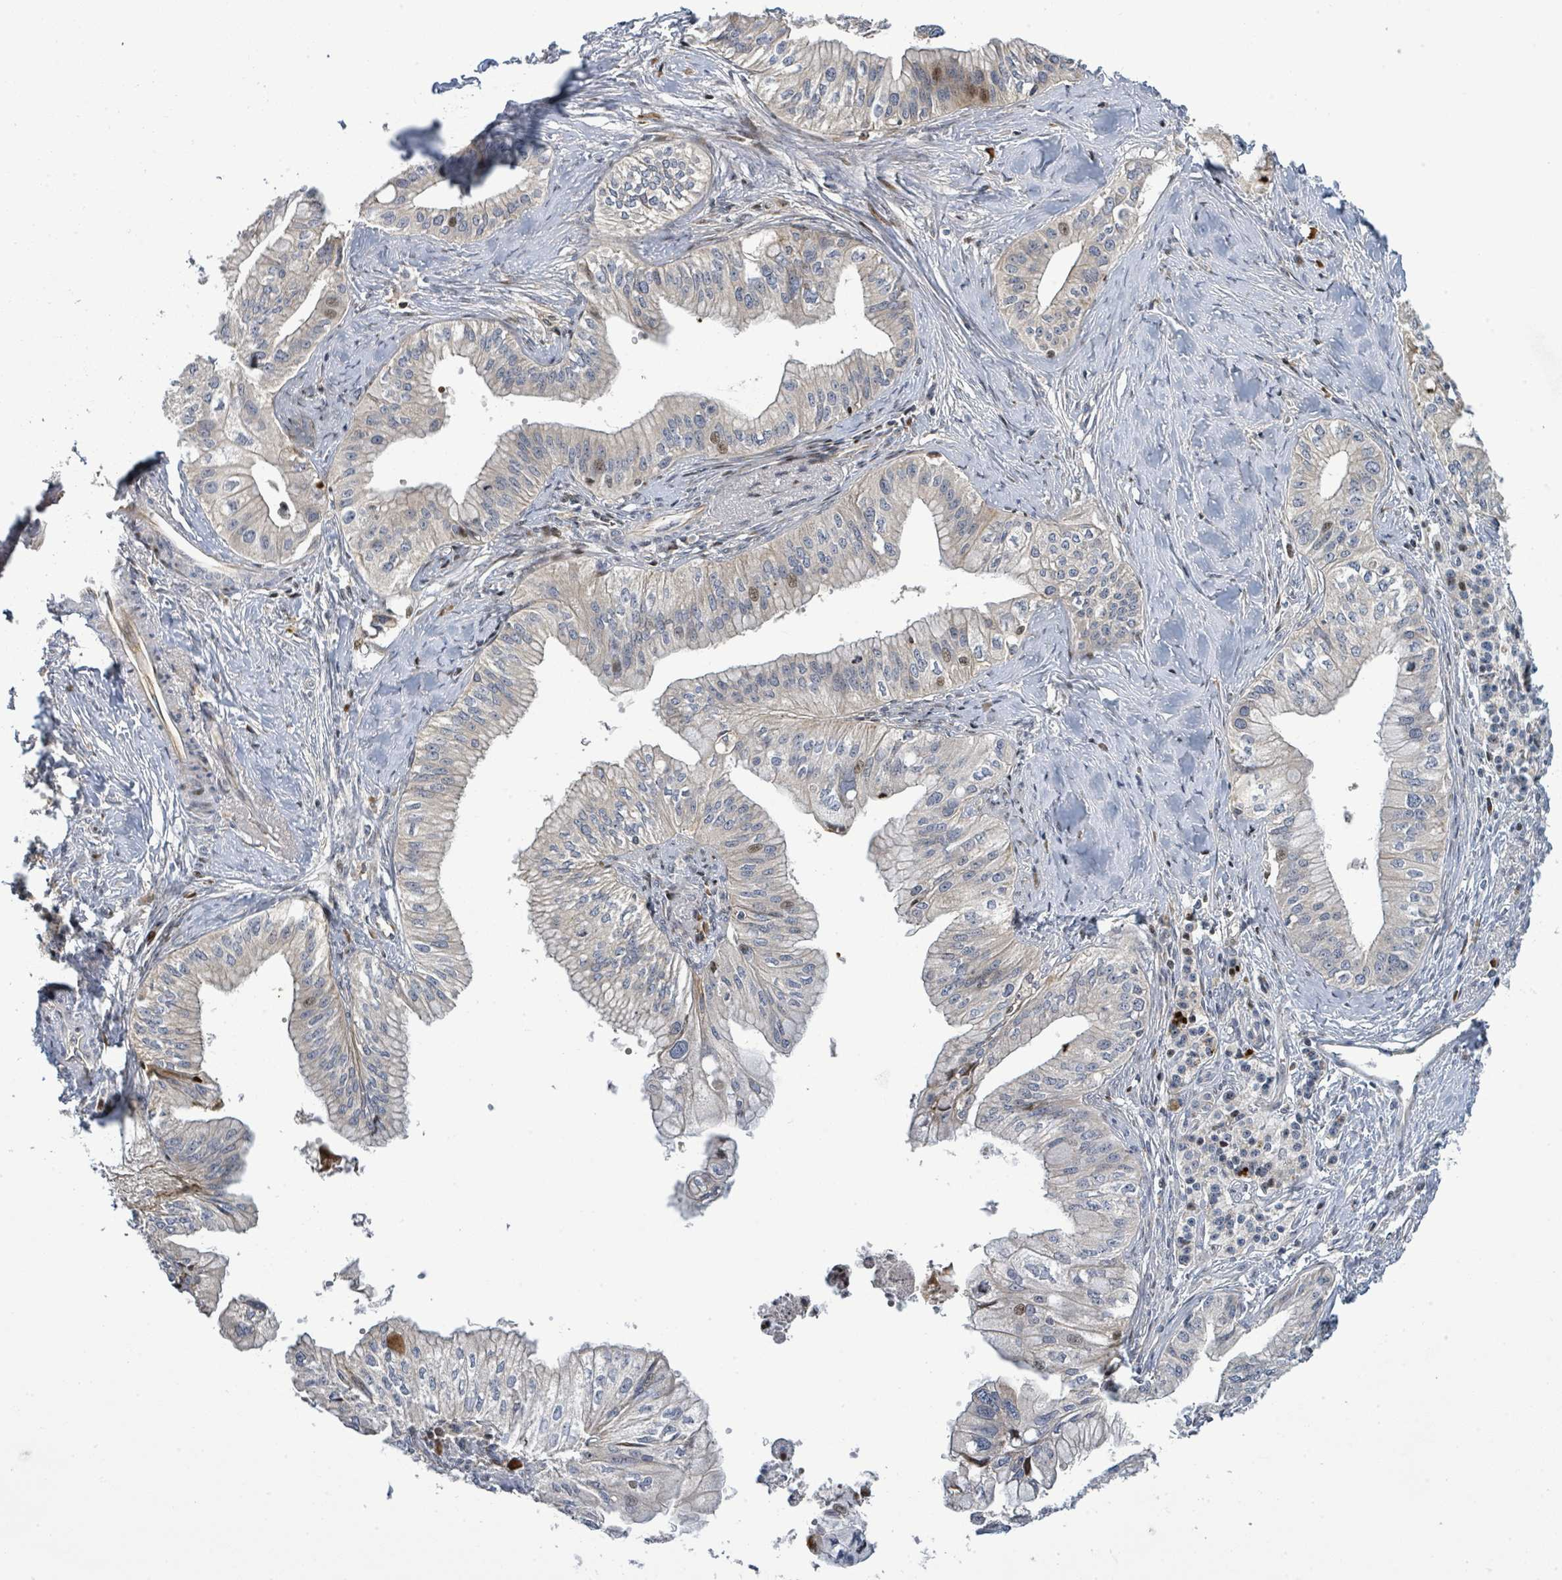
{"staining": {"intensity": "weak", "quantity": "<25%", "location": "cytoplasmic/membranous"}, "tissue": "pancreatic cancer", "cell_type": "Tumor cells", "image_type": "cancer", "snomed": [{"axis": "morphology", "description": "Adenocarcinoma, NOS"}, {"axis": "topography", "description": "Pancreas"}], "caption": "A photomicrograph of human pancreatic cancer (adenocarcinoma) is negative for staining in tumor cells.", "gene": "CFAP210", "patient": {"sex": "male", "age": 71}}